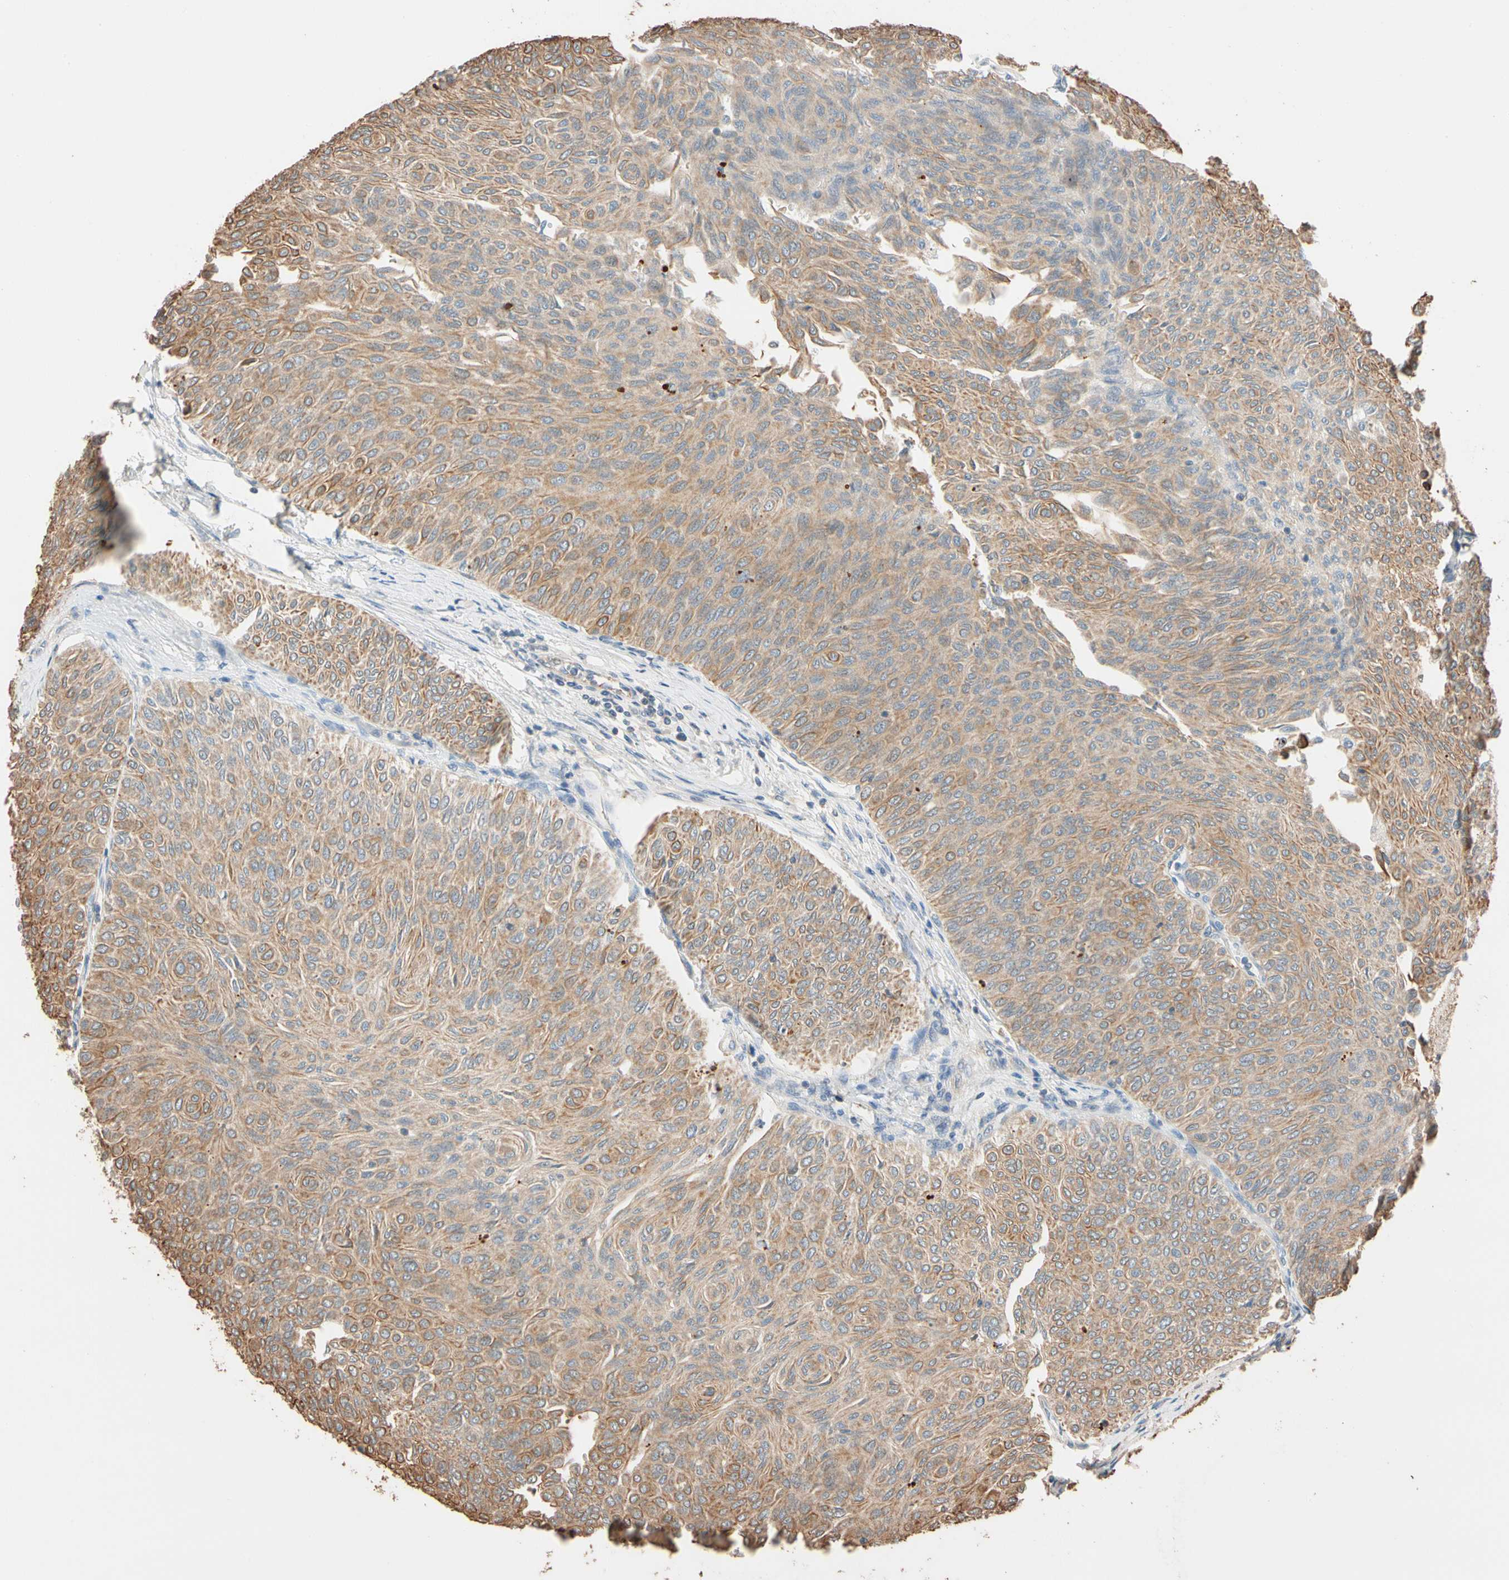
{"staining": {"intensity": "moderate", "quantity": ">75%", "location": "cytoplasmic/membranous"}, "tissue": "urothelial cancer", "cell_type": "Tumor cells", "image_type": "cancer", "snomed": [{"axis": "morphology", "description": "Urothelial carcinoma, Low grade"}, {"axis": "topography", "description": "Urinary bladder"}], "caption": "Urothelial cancer was stained to show a protein in brown. There is medium levels of moderate cytoplasmic/membranous expression in approximately >75% of tumor cells.", "gene": "MAP3K7", "patient": {"sex": "male", "age": 78}}